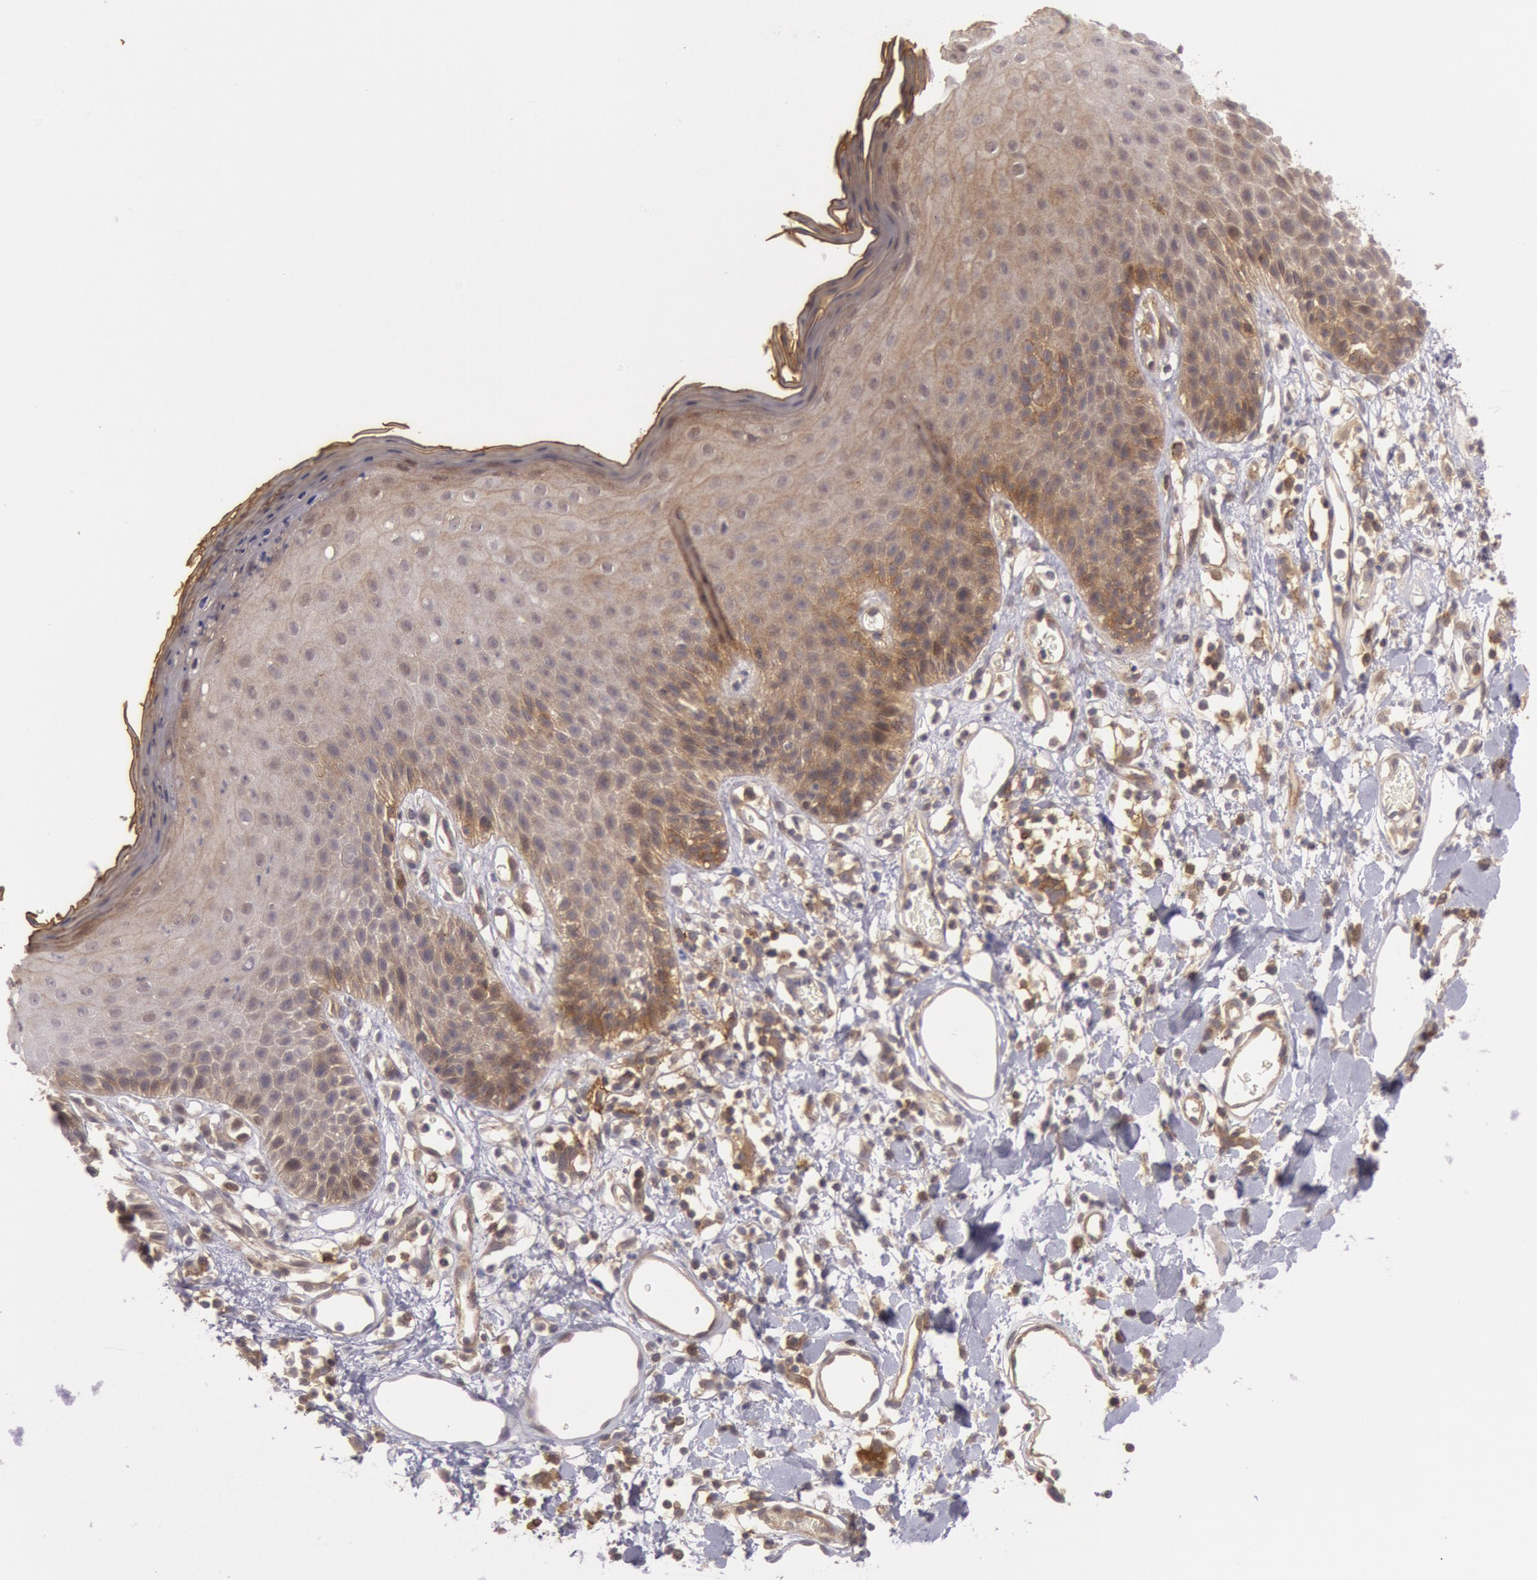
{"staining": {"intensity": "moderate", "quantity": "25%-75%", "location": "cytoplasmic/membranous"}, "tissue": "skin", "cell_type": "Epidermal cells", "image_type": "normal", "snomed": [{"axis": "morphology", "description": "Normal tissue, NOS"}, {"axis": "topography", "description": "Vulva"}, {"axis": "topography", "description": "Peripheral nerve tissue"}], "caption": "Skin stained for a protein reveals moderate cytoplasmic/membranous positivity in epidermal cells. (brown staining indicates protein expression, while blue staining denotes nuclei).", "gene": "TRIB2", "patient": {"sex": "female", "age": 68}}